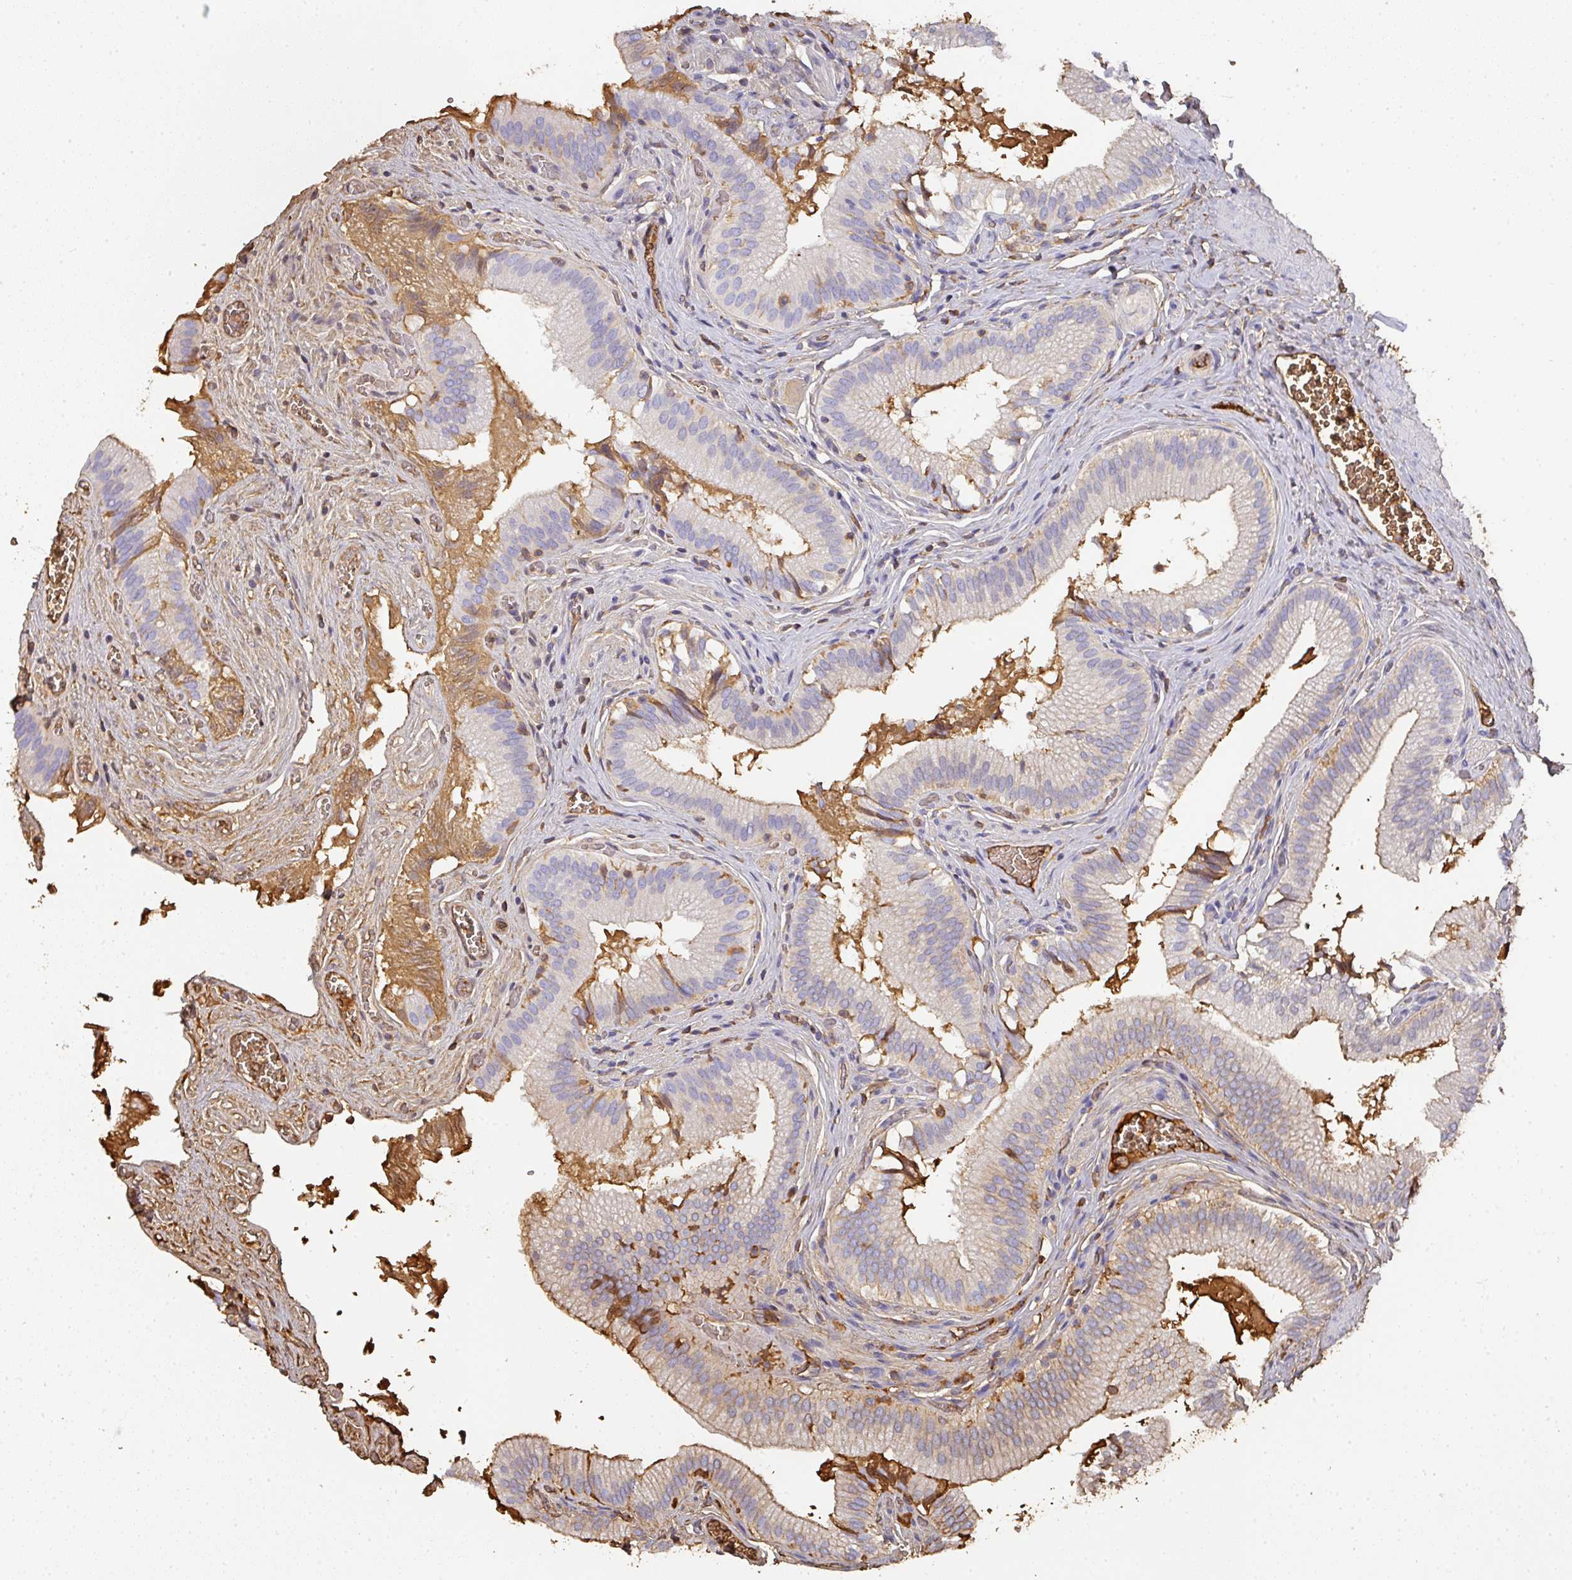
{"staining": {"intensity": "strong", "quantity": "<25%", "location": "cytoplasmic/membranous"}, "tissue": "gallbladder", "cell_type": "Glandular cells", "image_type": "normal", "snomed": [{"axis": "morphology", "description": "Normal tissue, NOS"}, {"axis": "topography", "description": "Gallbladder"}, {"axis": "topography", "description": "Peripheral nerve tissue"}], "caption": "Strong cytoplasmic/membranous positivity is present in about <25% of glandular cells in unremarkable gallbladder. Nuclei are stained in blue.", "gene": "ALB", "patient": {"sex": "male", "age": 17}}